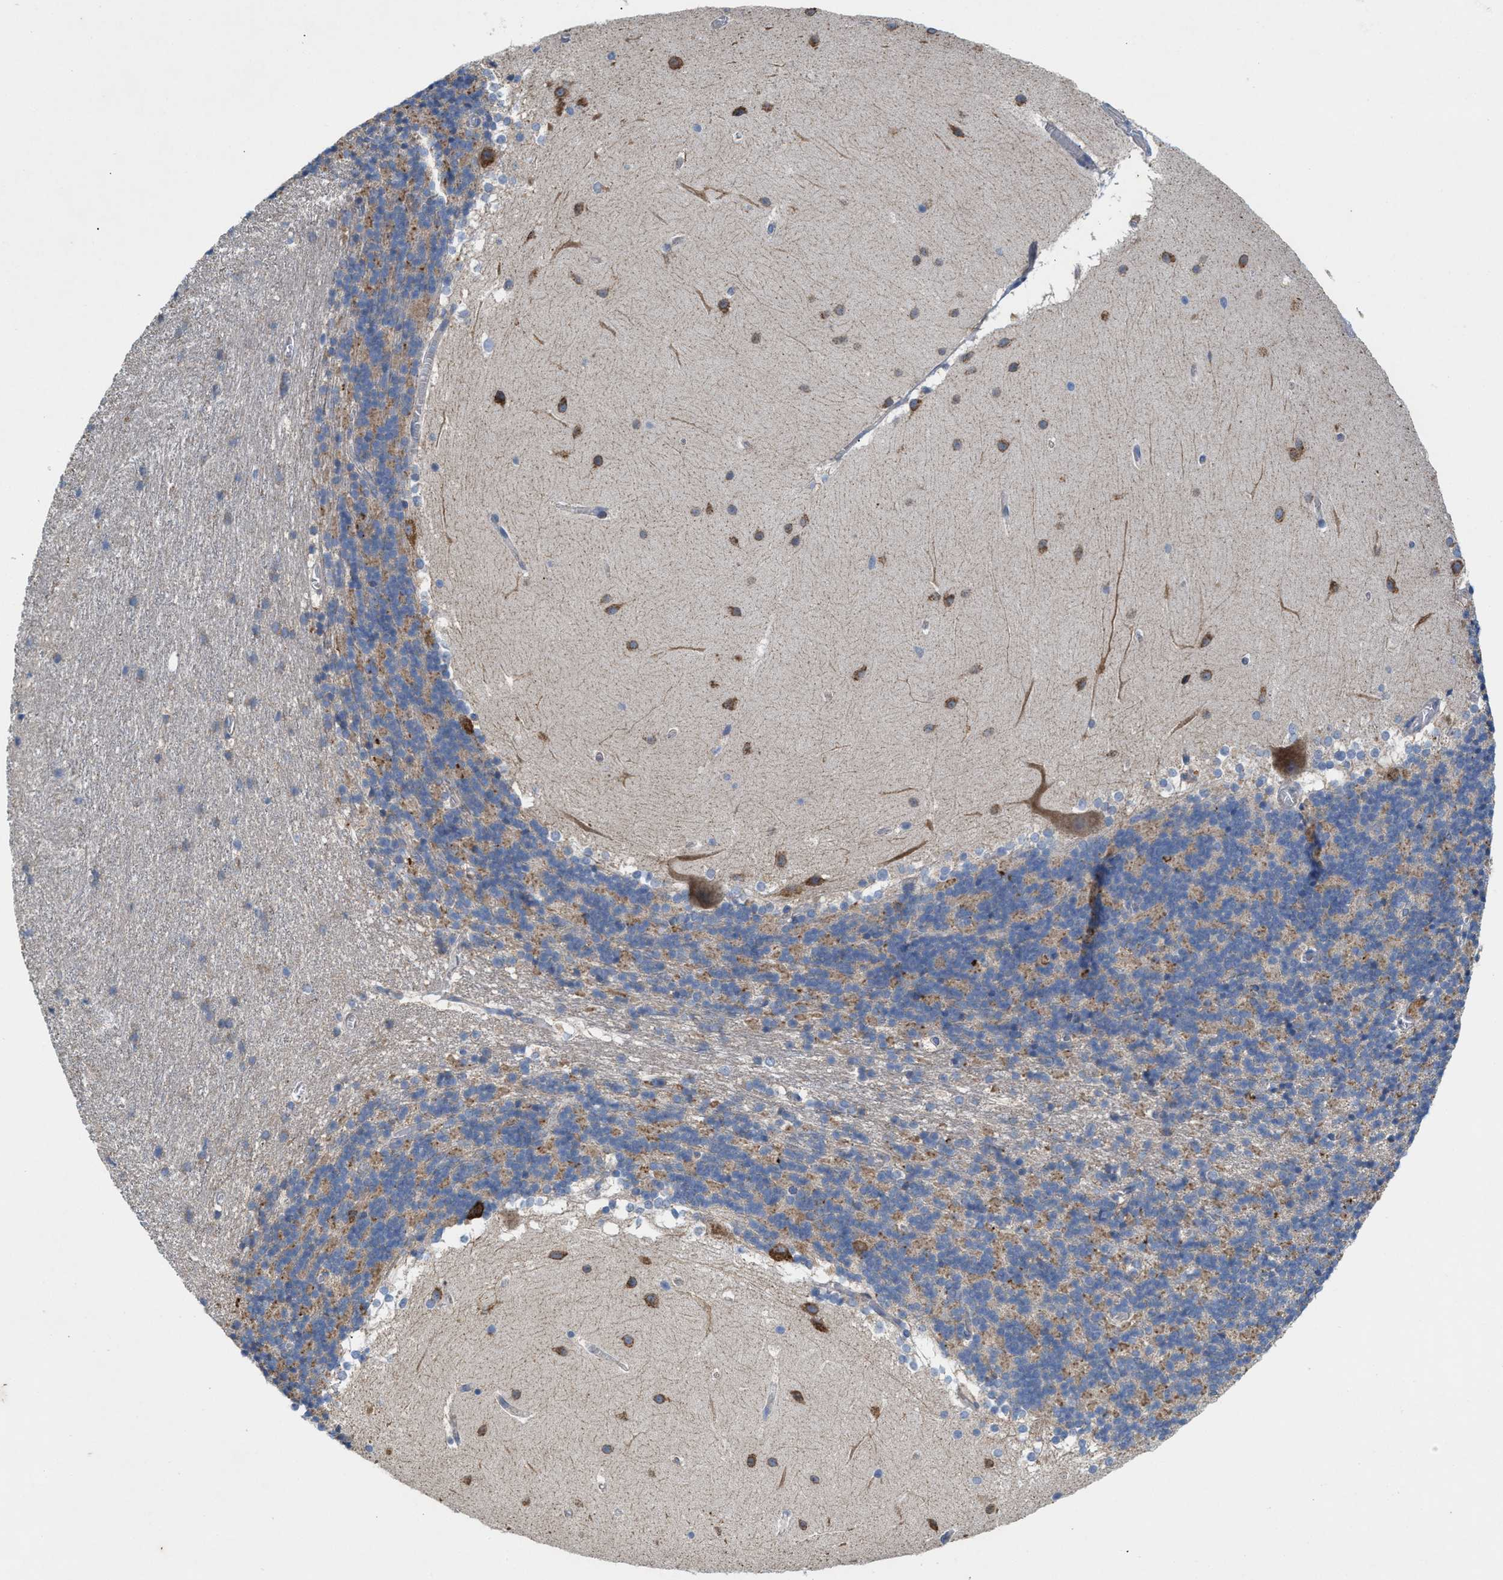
{"staining": {"intensity": "weak", "quantity": "25%-75%", "location": "cytoplasmic/membranous"}, "tissue": "cerebellum", "cell_type": "Cells in granular layer", "image_type": "normal", "snomed": [{"axis": "morphology", "description": "Normal tissue, NOS"}, {"axis": "topography", "description": "Cerebellum"}], "caption": "A histopathology image showing weak cytoplasmic/membranous positivity in about 25%-75% of cells in granular layer in normal cerebellum, as visualized by brown immunohistochemical staining.", "gene": "DYNC2I1", "patient": {"sex": "female", "age": 19}}